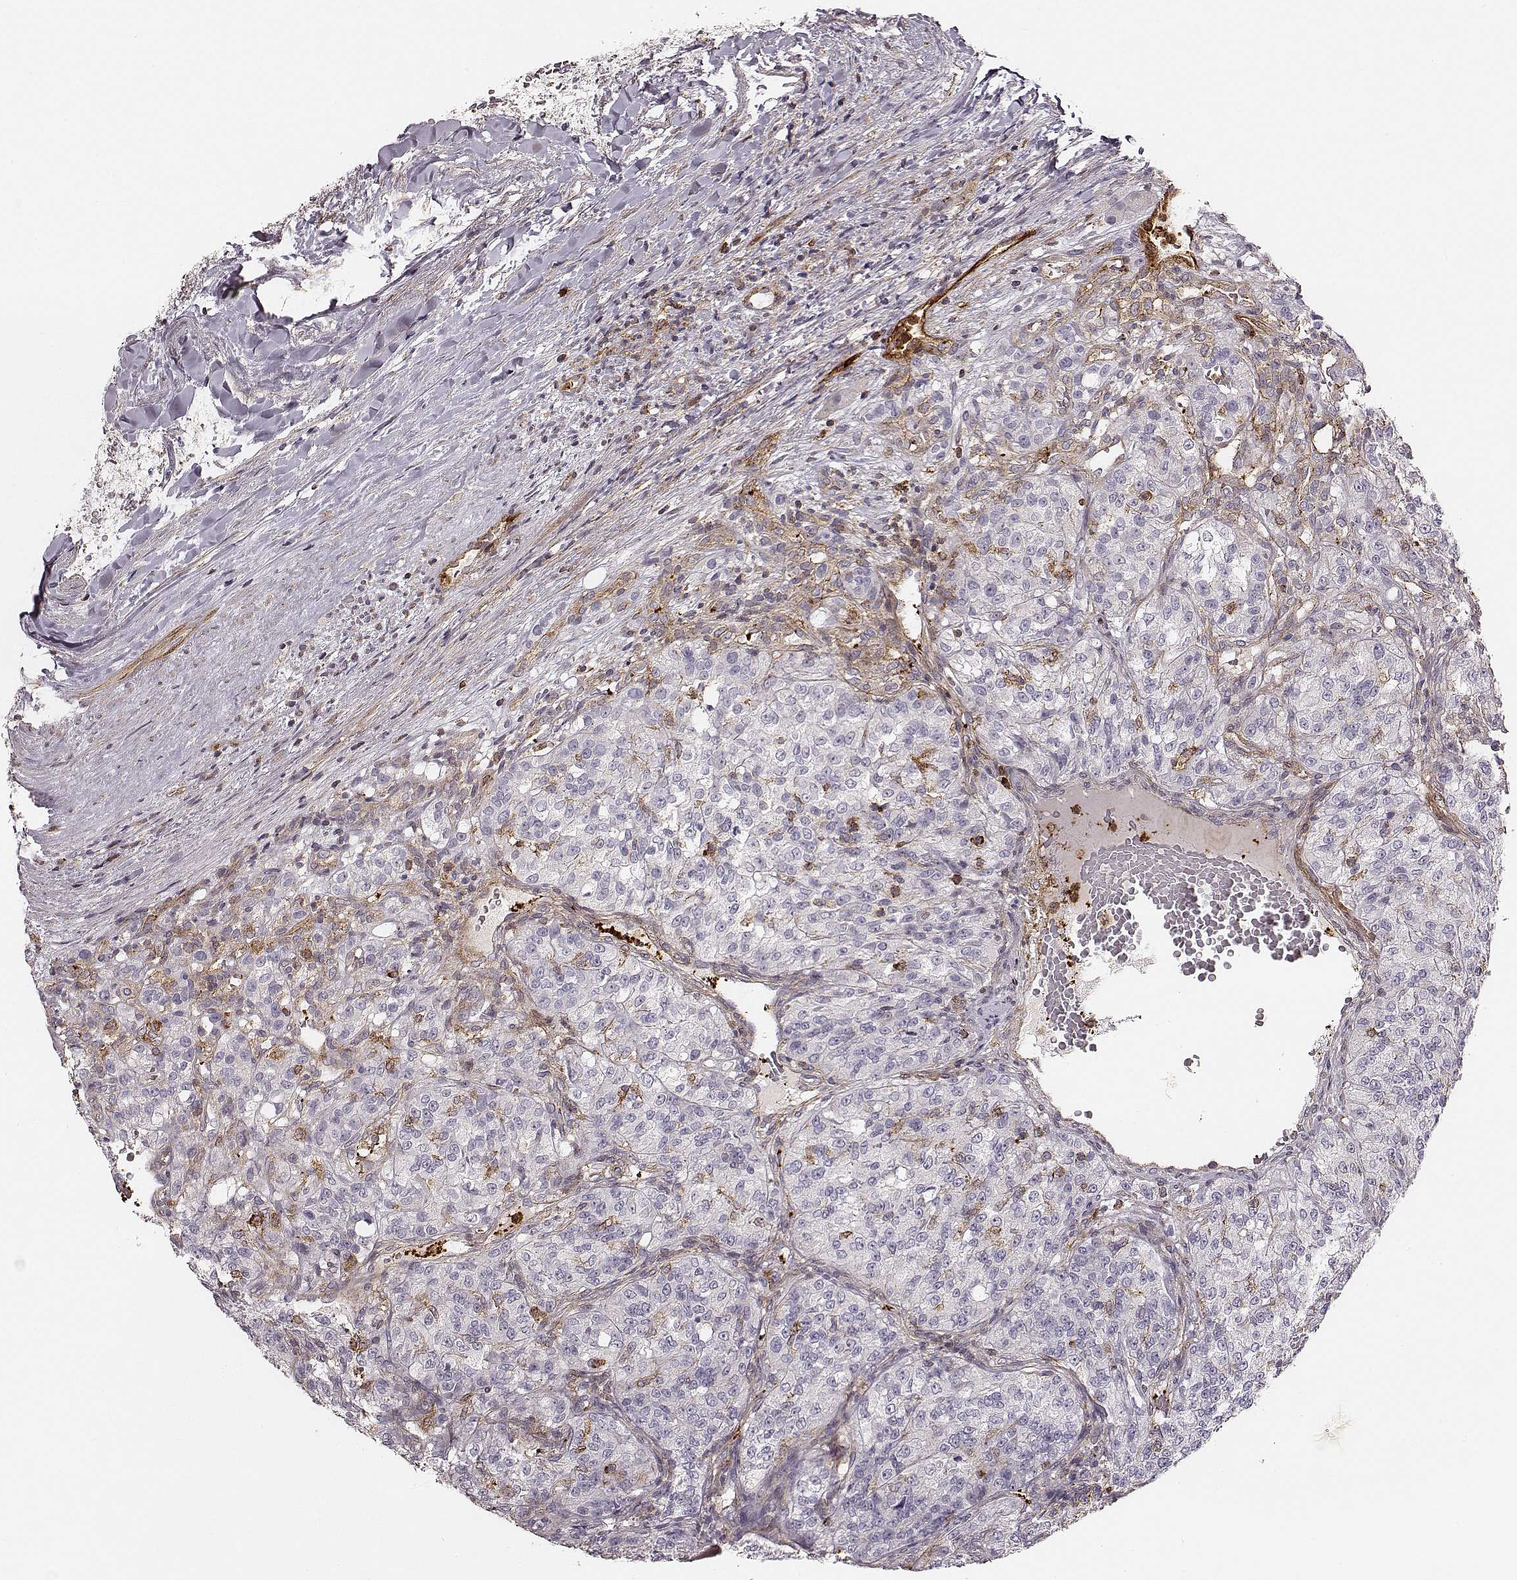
{"staining": {"intensity": "negative", "quantity": "none", "location": "none"}, "tissue": "renal cancer", "cell_type": "Tumor cells", "image_type": "cancer", "snomed": [{"axis": "morphology", "description": "Adenocarcinoma, NOS"}, {"axis": "topography", "description": "Kidney"}], "caption": "Renal cancer (adenocarcinoma) stained for a protein using immunohistochemistry exhibits no staining tumor cells.", "gene": "ZYX", "patient": {"sex": "female", "age": 63}}